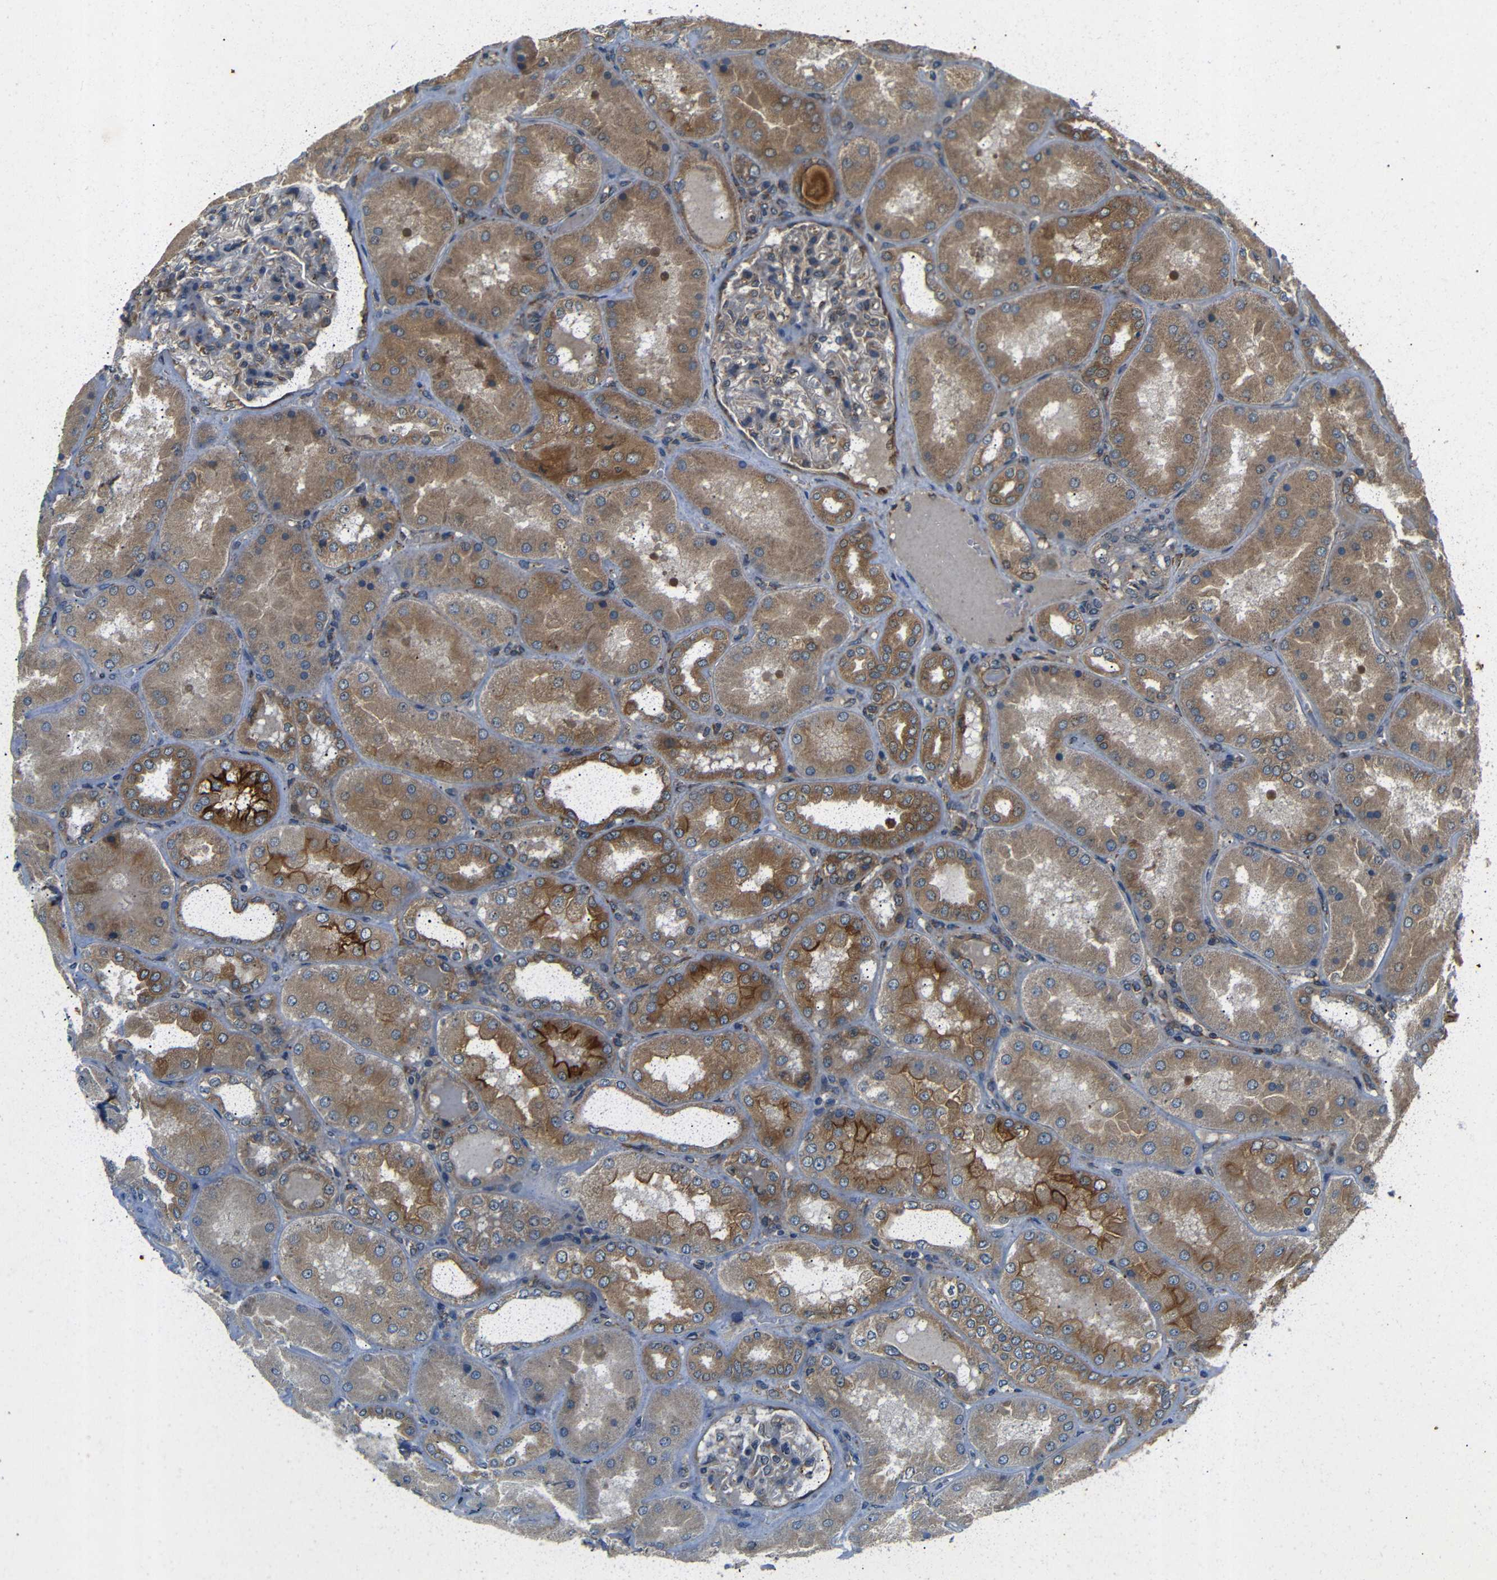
{"staining": {"intensity": "moderate", "quantity": "<25%", "location": "cytoplasmic/membranous"}, "tissue": "kidney", "cell_type": "Cells in glomeruli", "image_type": "normal", "snomed": [{"axis": "morphology", "description": "Normal tissue, NOS"}, {"axis": "topography", "description": "Kidney"}], "caption": "Cells in glomeruli show low levels of moderate cytoplasmic/membranous expression in about <25% of cells in benign human kidney. (brown staining indicates protein expression, while blue staining denotes nuclei).", "gene": "TRPC1", "patient": {"sex": "female", "age": 56}}